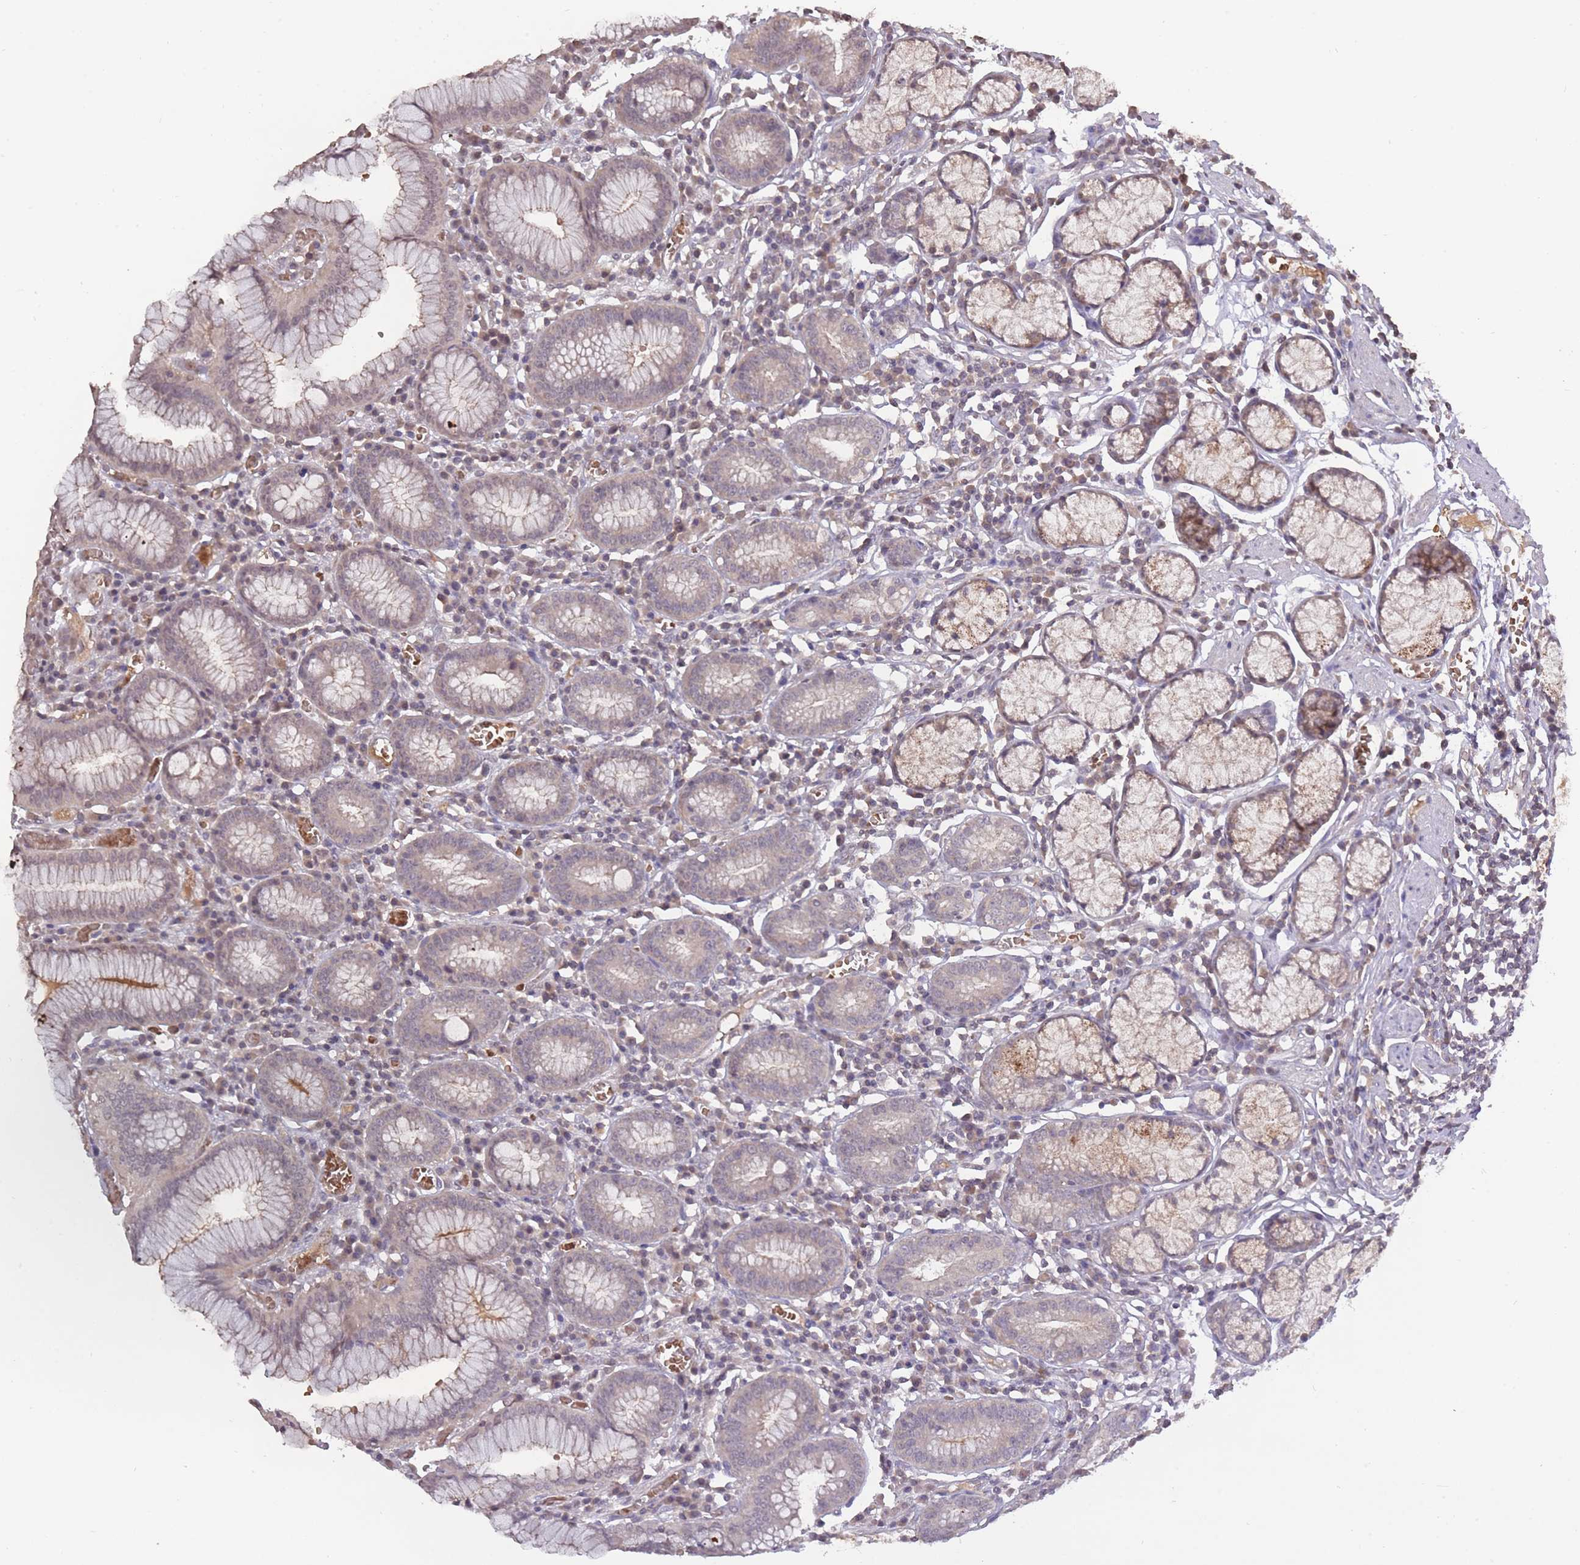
{"staining": {"intensity": "weak", "quantity": "25%-75%", "location": "cytoplasmic/membranous"}, "tissue": "stomach", "cell_type": "Glandular cells", "image_type": "normal", "snomed": [{"axis": "morphology", "description": "Normal tissue, NOS"}, {"axis": "topography", "description": "Stomach"}], "caption": "Glandular cells demonstrate low levels of weak cytoplasmic/membranous positivity in about 25%-75% of cells in normal human stomach. The protein is shown in brown color, while the nuclei are stained blue.", "gene": "ADCYAP1R1", "patient": {"sex": "male", "age": 55}}